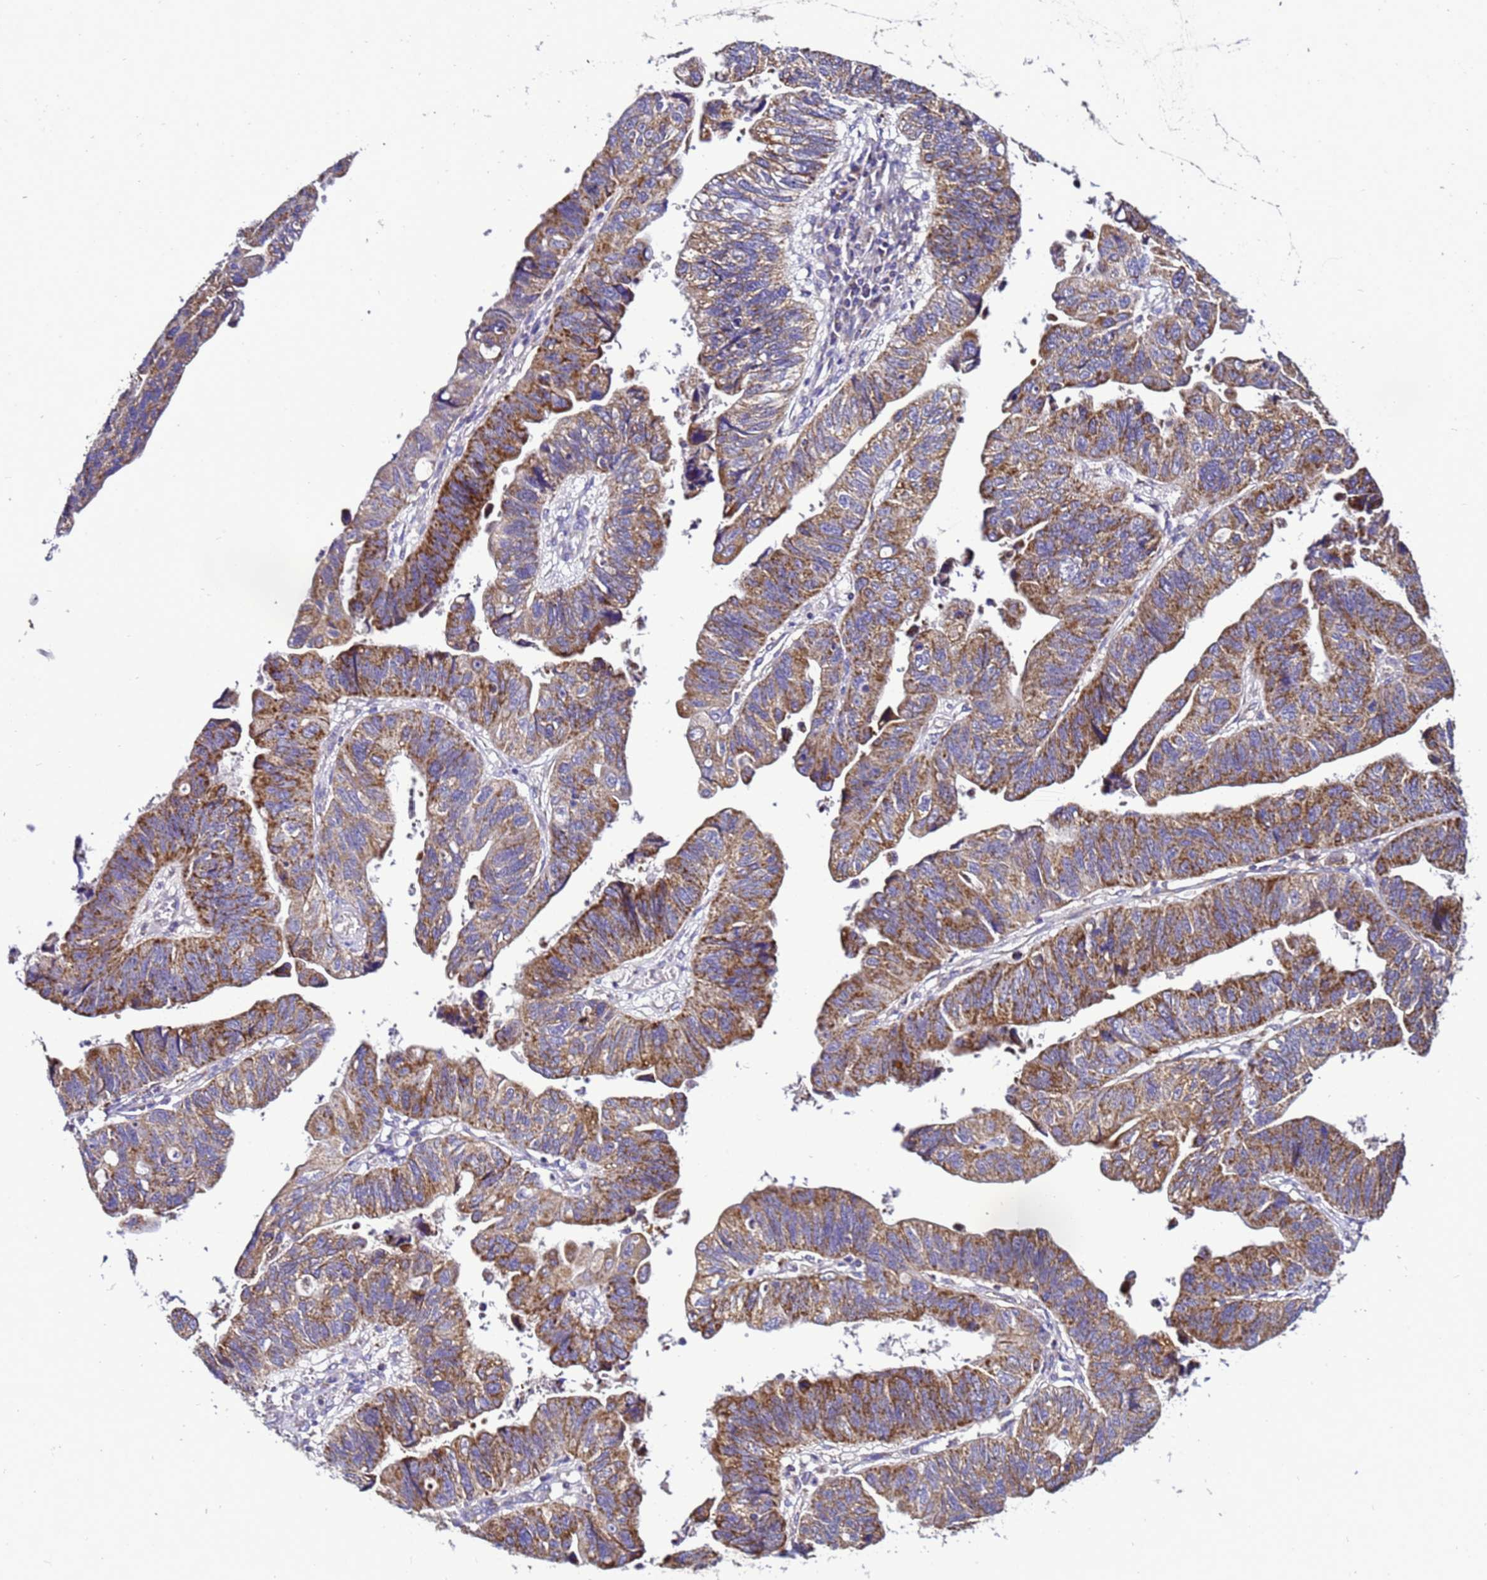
{"staining": {"intensity": "moderate", "quantity": ">75%", "location": "cytoplasmic/membranous"}, "tissue": "stomach cancer", "cell_type": "Tumor cells", "image_type": "cancer", "snomed": [{"axis": "morphology", "description": "Adenocarcinoma, NOS"}, {"axis": "topography", "description": "Stomach"}], "caption": "Tumor cells demonstrate medium levels of moderate cytoplasmic/membranous staining in approximately >75% of cells in stomach cancer (adenocarcinoma). Using DAB (brown) and hematoxylin (blue) stains, captured at high magnification using brightfield microscopy.", "gene": "HIGD2A", "patient": {"sex": "male", "age": 59}}